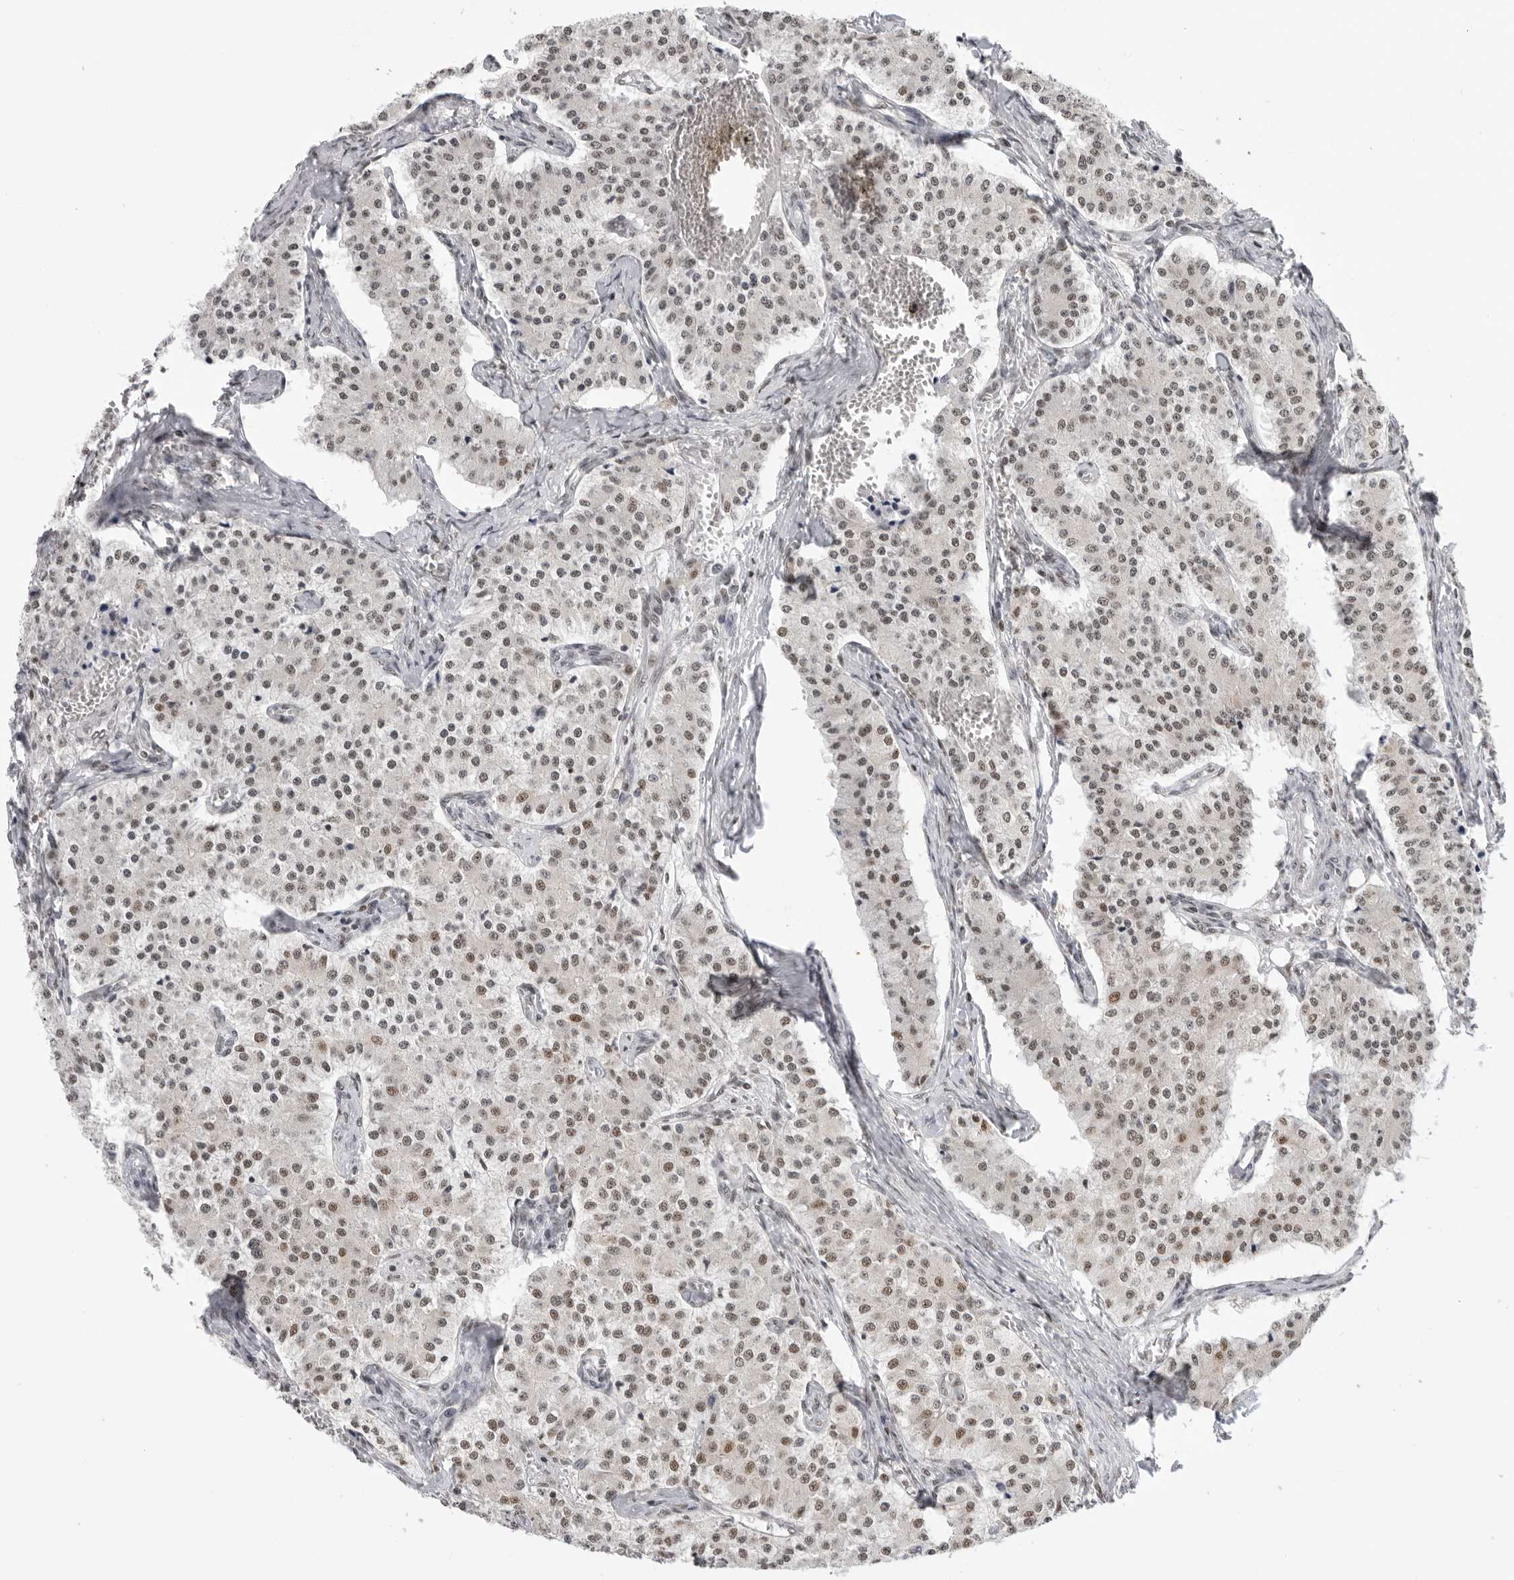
{"staining": {"intensity": "weak", "quantity": ">75%", "location": "nuclear"}, "tissue": "carcinoid", "cell_type": "Tumor cells", "image_type": "cancer", "snomed": [{"axis": "morphology", "description": "Carcinoid, malignant, NOS"}, {"axis": "topography", "description": "Colon"}], "caption": "Immunohistochemistry photomicrograph of neoplastic tissue: carcinoid stained using IHC exhibits low levels of weak protein expression localized specifically in the nuclear of tumor cells, appearing as a nuclear brown color.", "gene": "RPA2", "patient": {"sex": "female", "age": 52}}